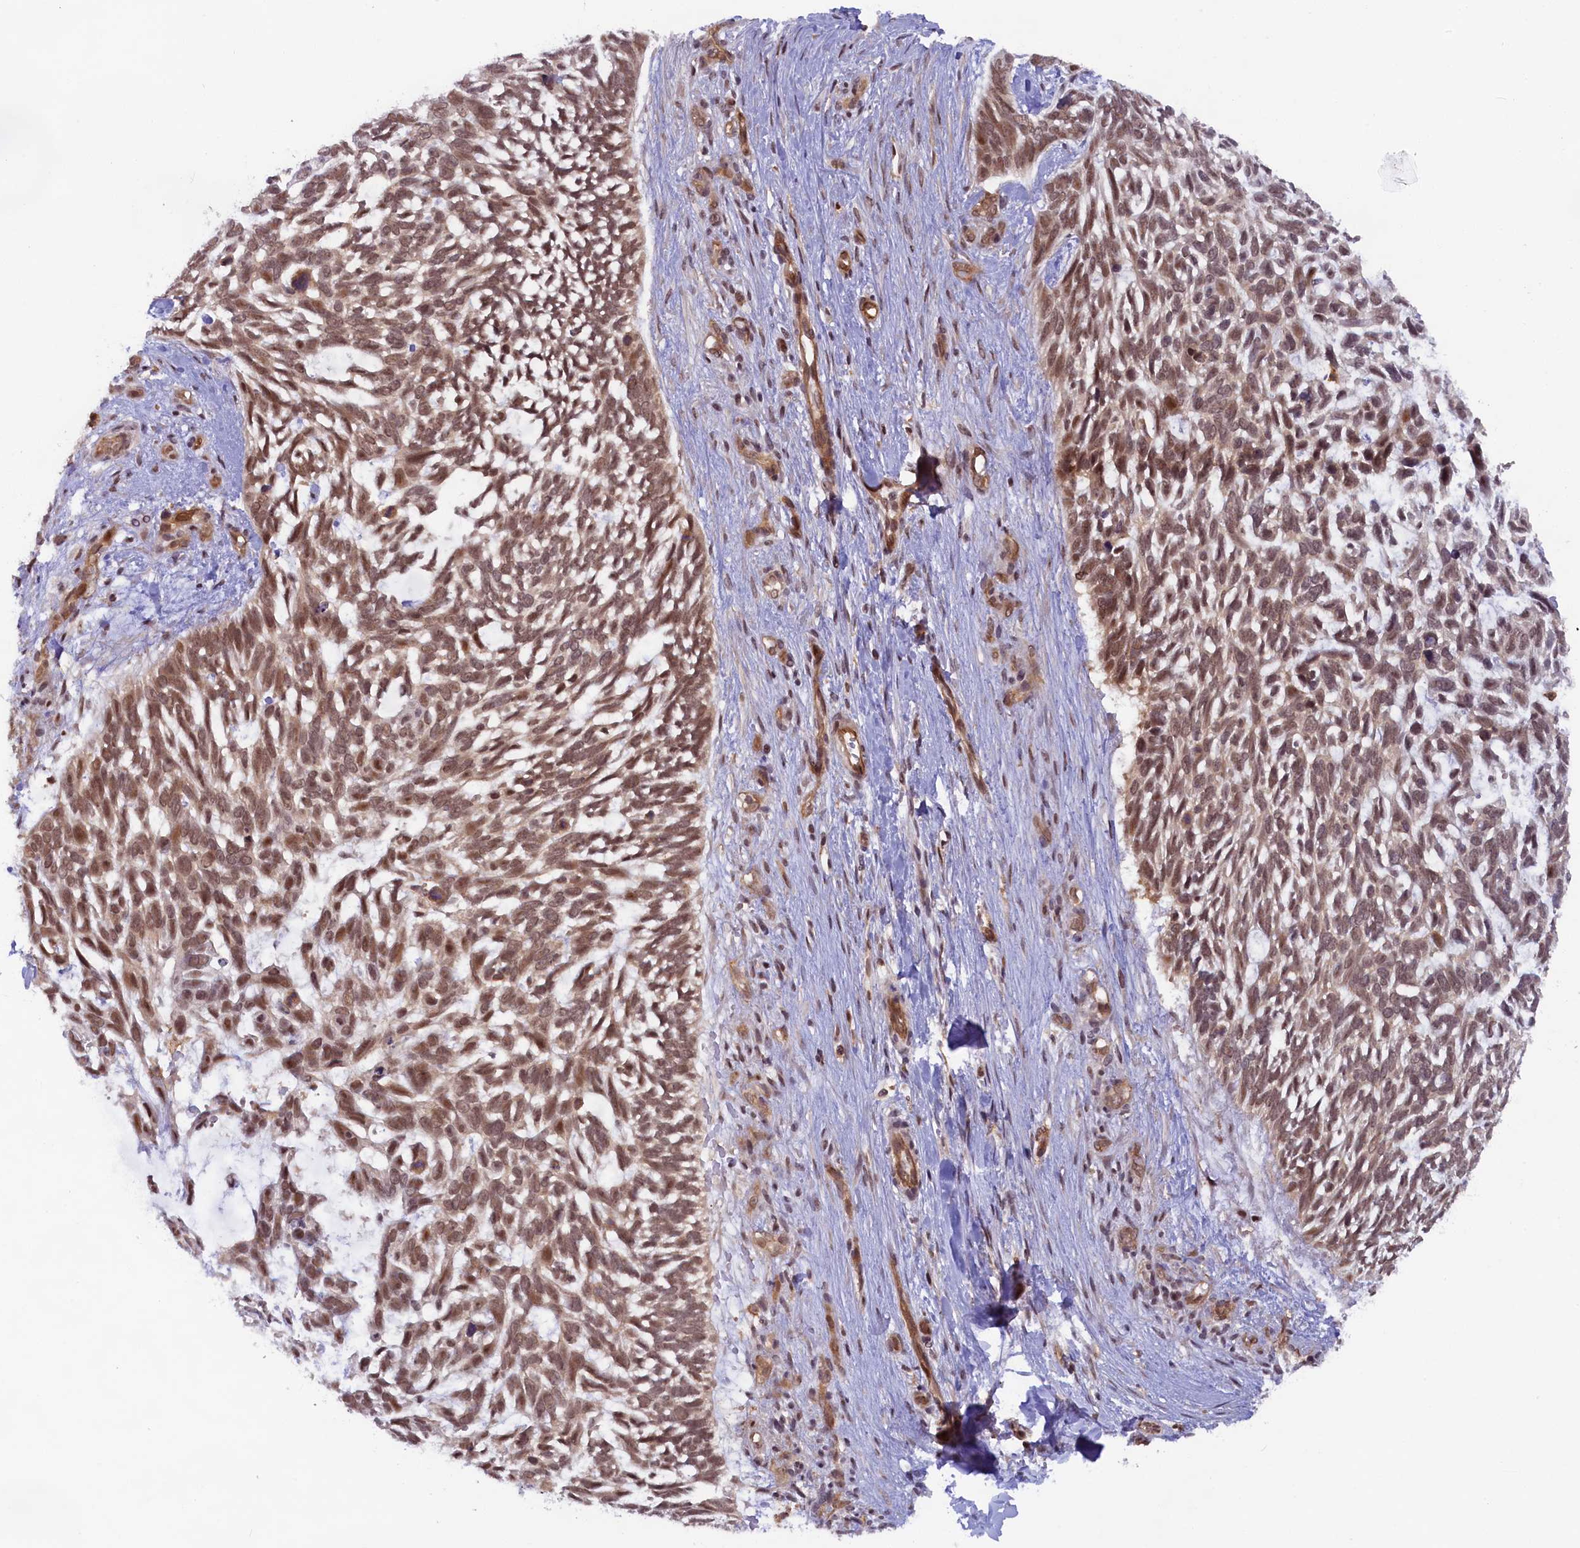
{"staining": {"intensity": "moderate", "quantity": ">75%", "location": "nuclear"}, "tissue": "skin cancer", "cell_type": "Tumor cells", "image_type": "cancer", "snomed": [{"axis": "morphology", "description": "Basal cell carcinoma"}, {"axis": "topography", "description": "Skin"}], "caption": "Protein analysis of skin cancer (basal cell carcinoma) tissue shows moderate nuclear staining in about >75% of tumor cells.", "gene": "FCHO1", "patient": {"sex": "male", "age": 88}}